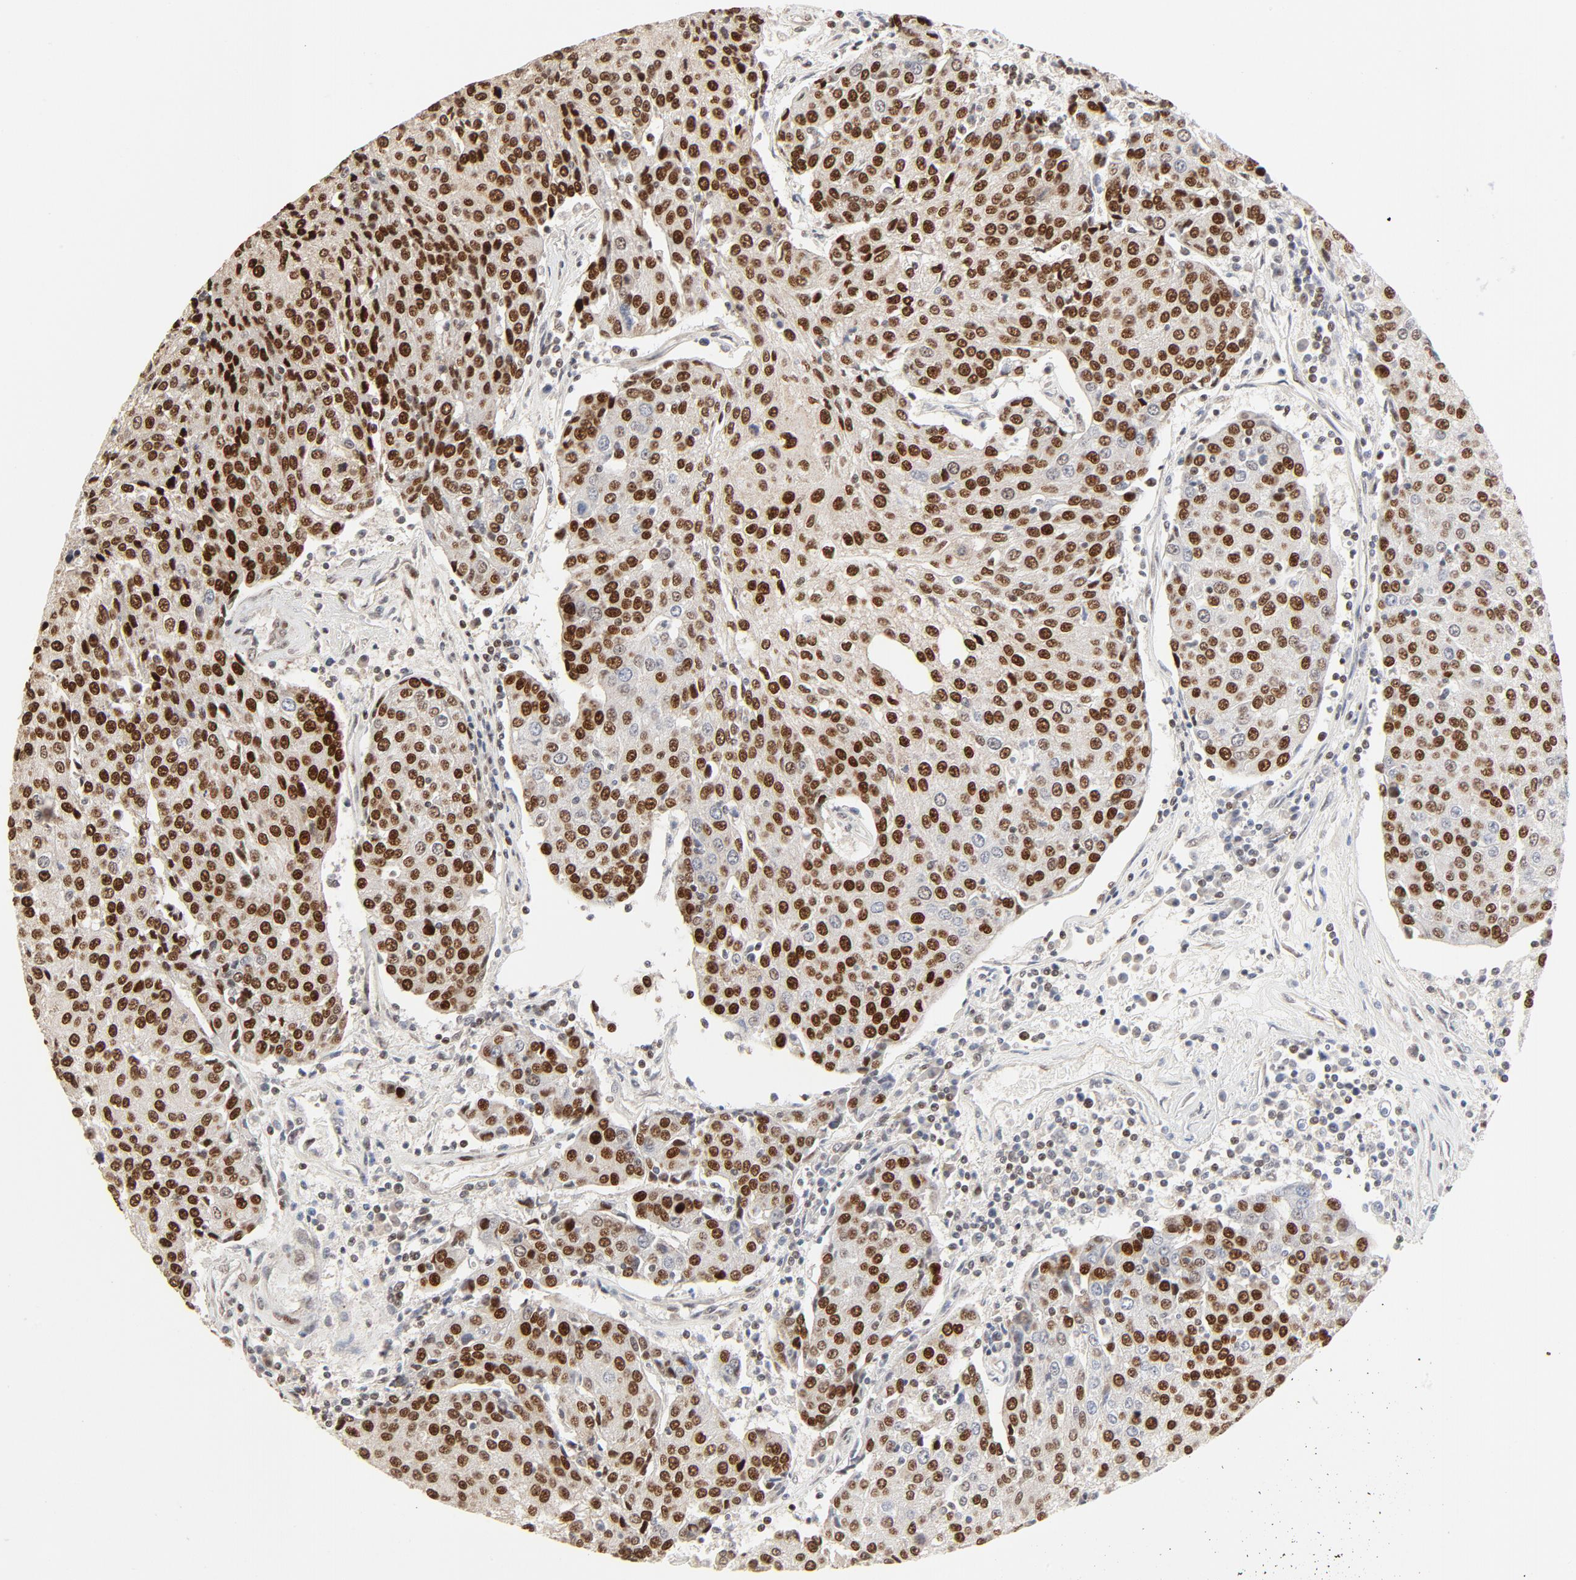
{"staining": {"intensity": "strong", "quantity": ">75%", "location": "nuclear"}, "tissue": "urothelial cancer", "cell_type": "Tumor cells", "image_type": "cancer", "snomed": [{"axis": "morphology", "description": "Urothelial carcinoma, High grade"}, {"axis": "topography", "description": "Urinary bladder"}], "caption": "DAB immunohistochemical staining of urothelial cancer displays strong nuclear protein expression in approximately >75% of tumor cells.", "gene": "GTF2I", "patient": {"sex": "female", "age": 85}}